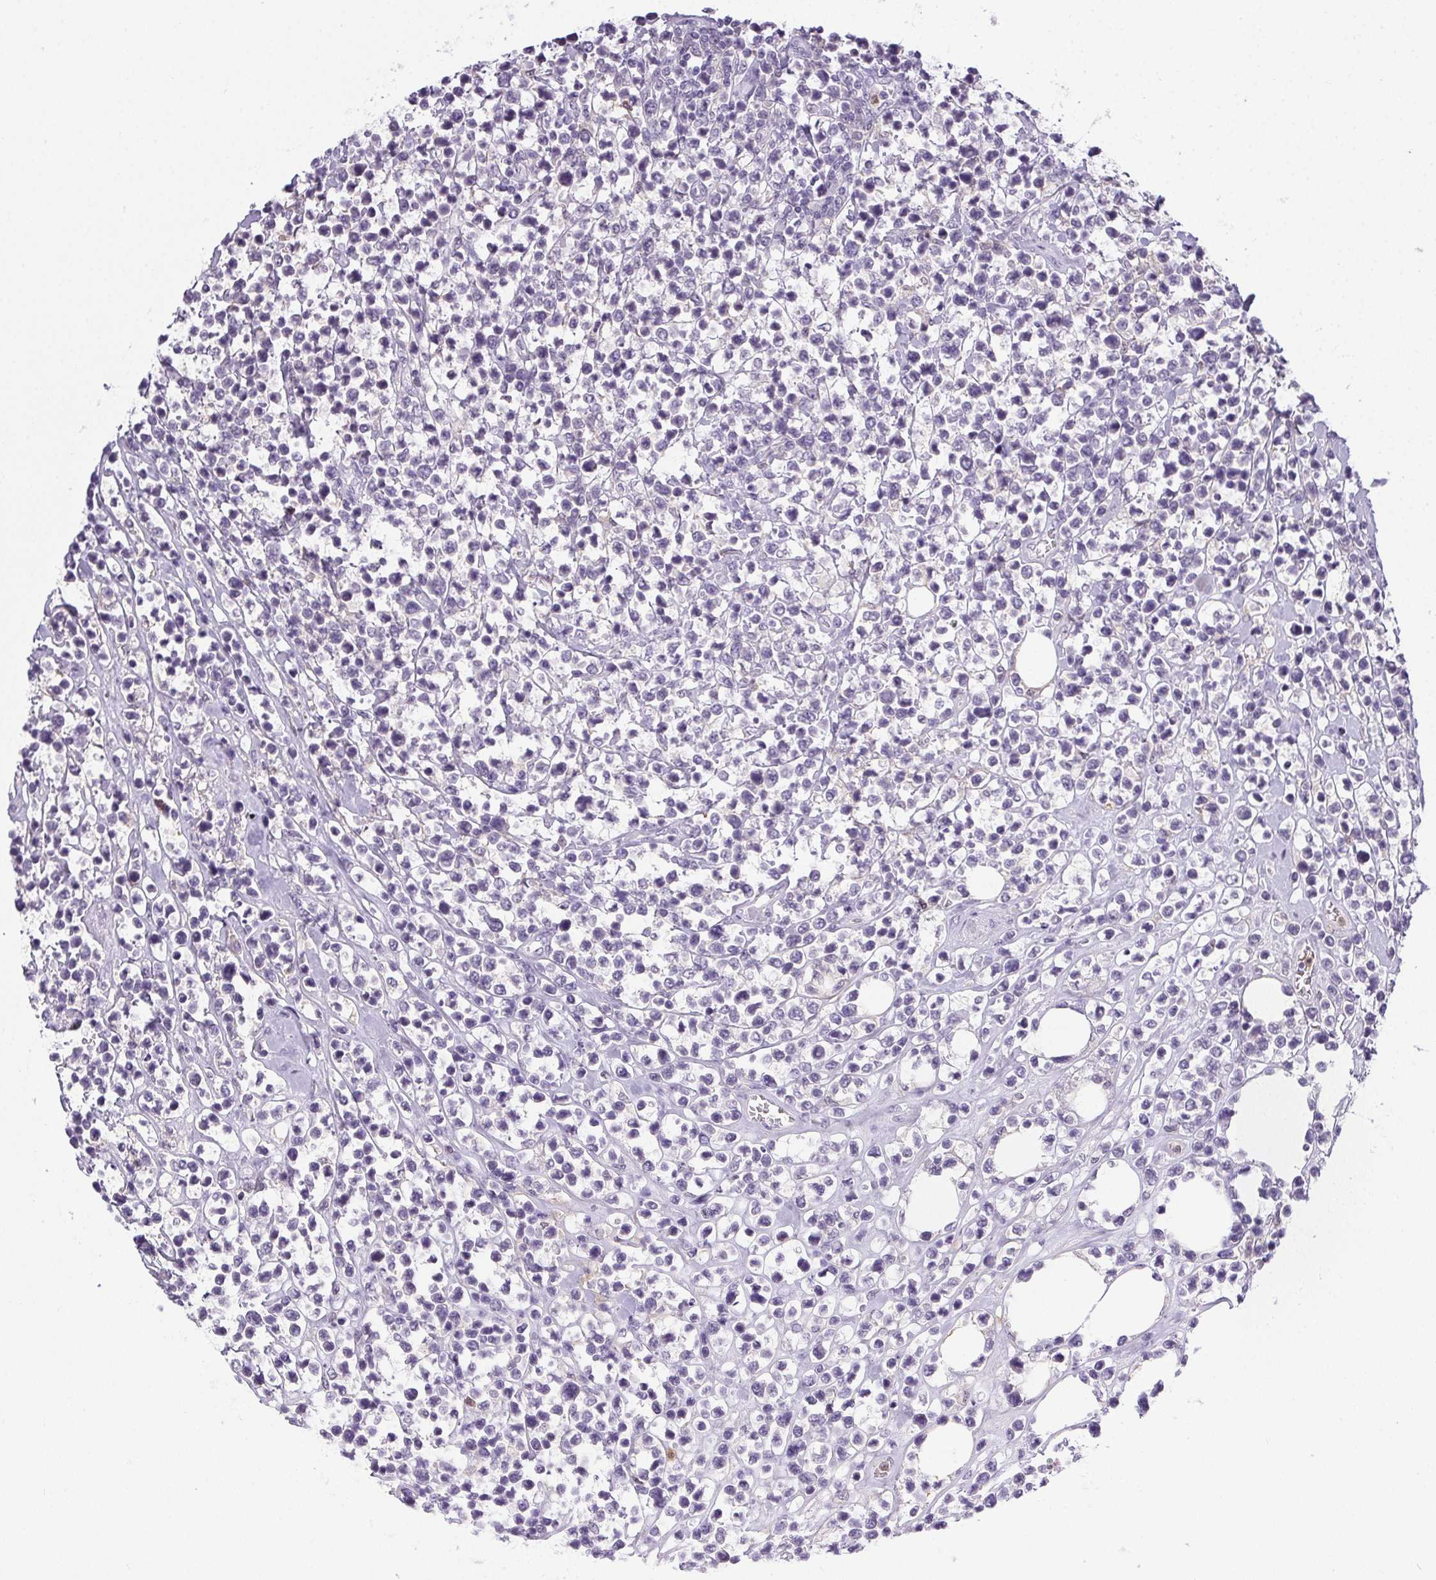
{"staining": {"intensity": "negative", "quantity": "none", "location": "none"}, "tissue": "lymphoma", "cell_type": "Tumor cells", "image_type": "cancer", "snomed": [{"axis": "morphology", "description": "Malignant lymphoma, non-Hodgkin's type, High grade"}, {"axis": "topography", "description": "Soft tissue"}], "caption": "Immunohistochemistry (IHC) of human lymphoma shows no expression in tumor cells.", "gene": "DNAJC5G", "patient": {"sex": "female", "age": 56}}